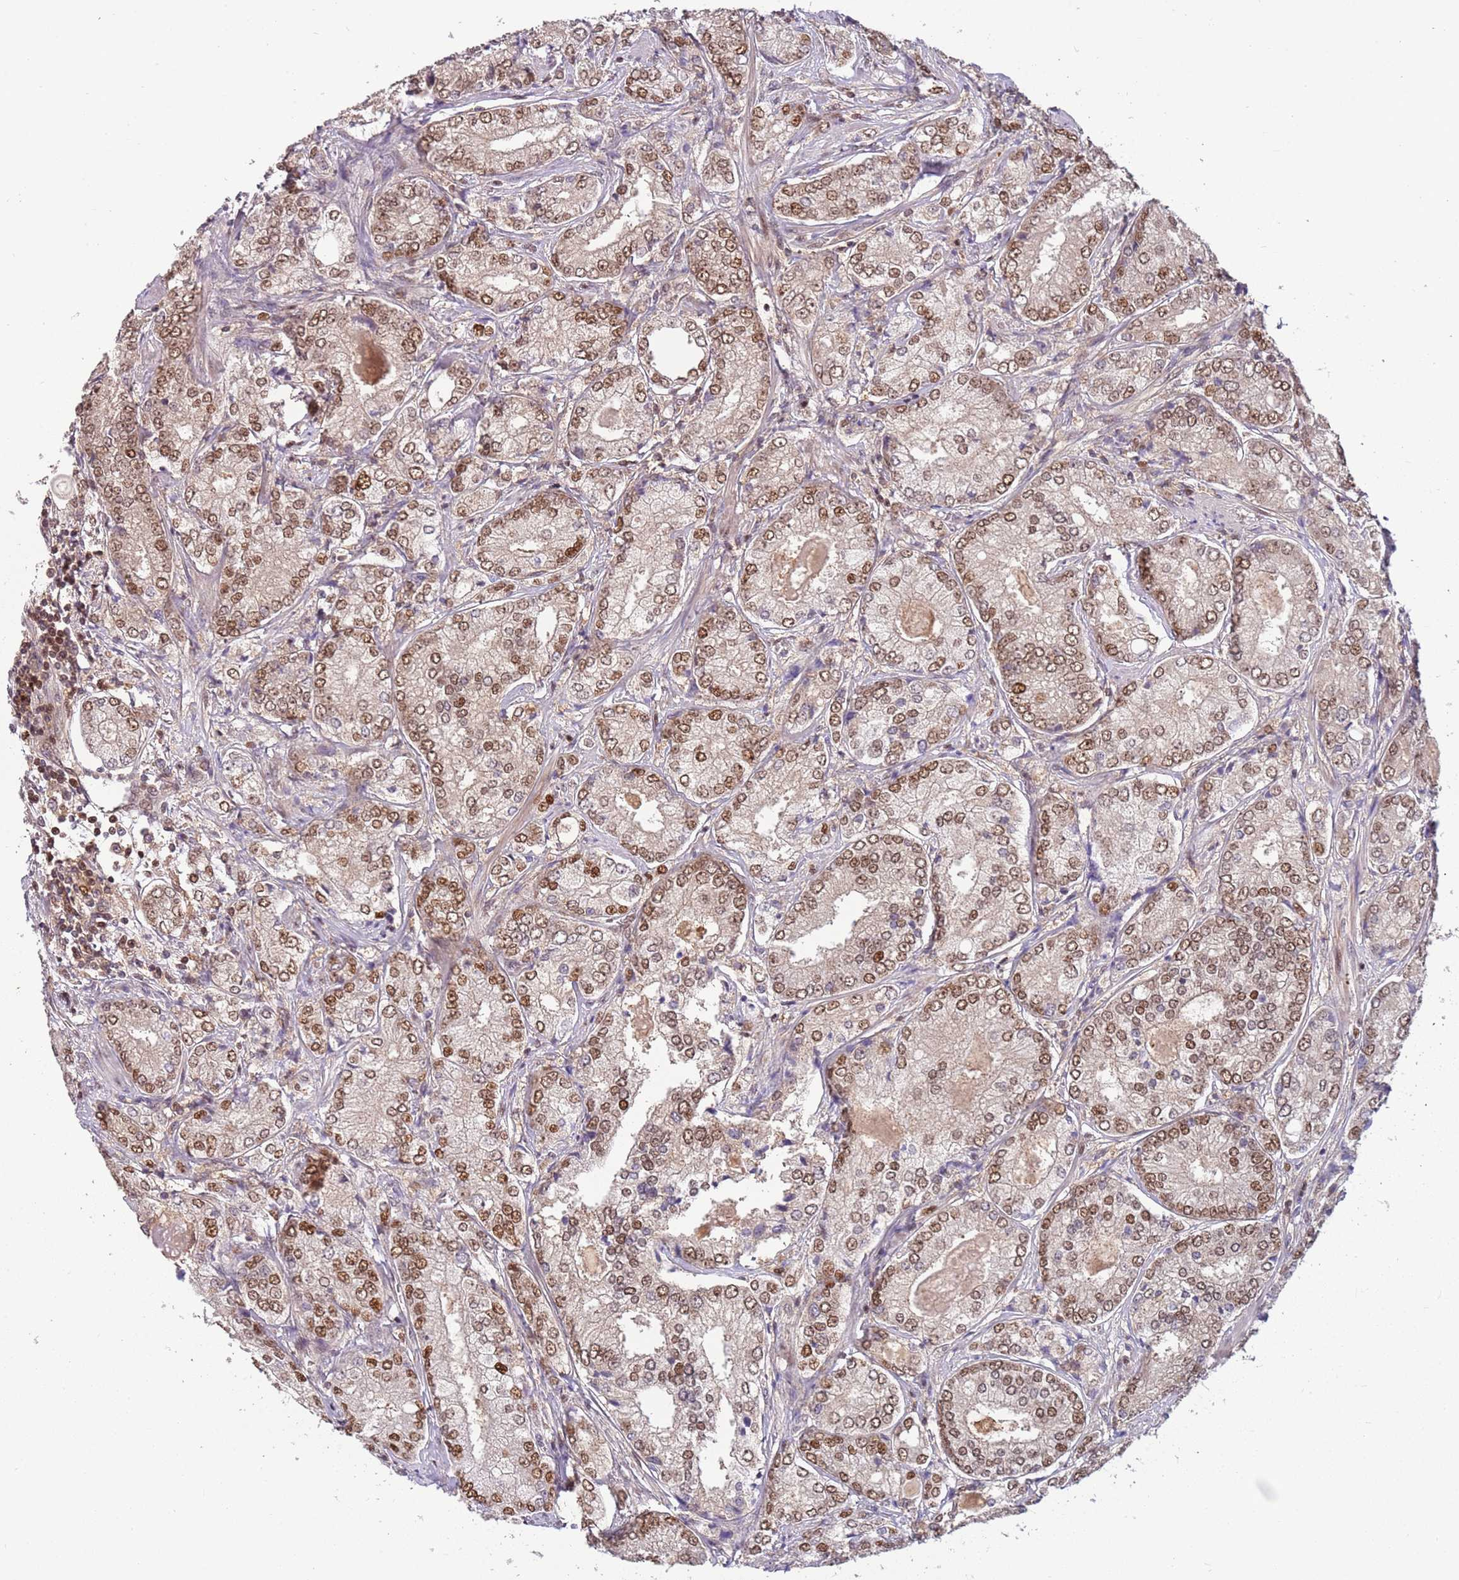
{"staining": {"intensity": "moderate", "quantity": ">75%", "location": "nuclear"}, "tissue": "prostate cancer", "cell_type": "Tumor cells", "image_type": "cancer", "snomed": [{"axis": "morphology", "description": "Adenocarcinoma, High grade"}, {"axis": "topography", "description": "Prostate"}], "caption": "Immunohistochemistry staining of prostate adenocarcinoma (high-grade), which exhibits medium levels of moderate nuclear staining in about >75% of tumor cells indicating moderate nuclear protein positivity. The staining was performed using DAB (3,3'-diaminobenzidine) (brown) for protein detection and nuclei were counterstained in hematoxylin (blue).", "gene": "GSTO2", "patient": {"sex": "male", "age": 63}}